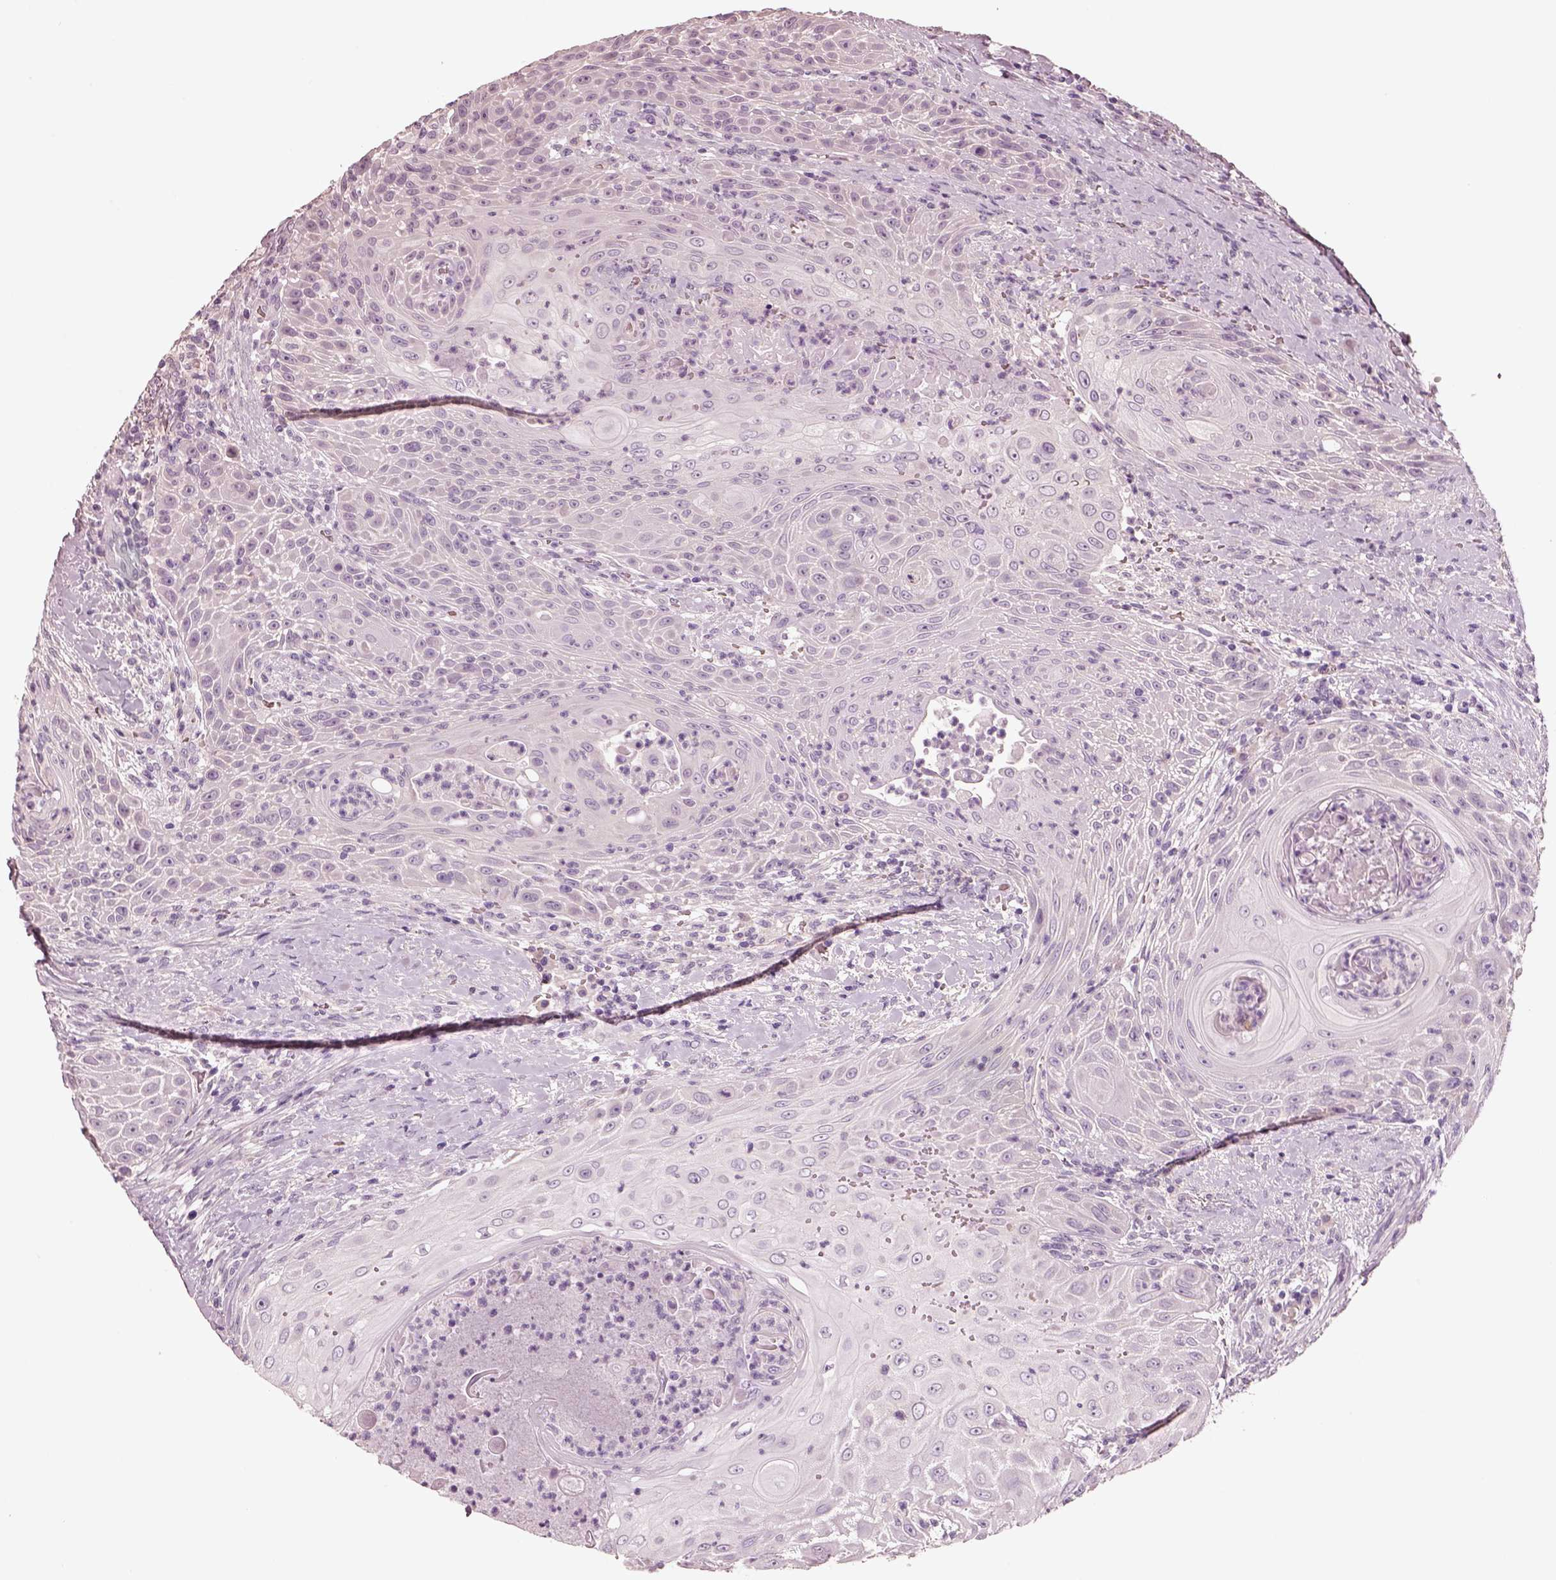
{"staining": {"intensity": "negative", "quantity": "none", "location": "none"}, "tissue": "head and neck cancer", "cell_type": "Tumor cells", "image_type": "cancer", "snomed": [{"axis": "morphology", "description": "Squamous cell carcinoma, NOS"}, {"axis": "topography", "description": "Head-Neck"}], "caption": "Immunohistochemical staining of human head and neck cancer displays no significant positivity in tumor cells.", "gene": "ELSPBP1", "patient": {"sex": "male", "age": 69}}